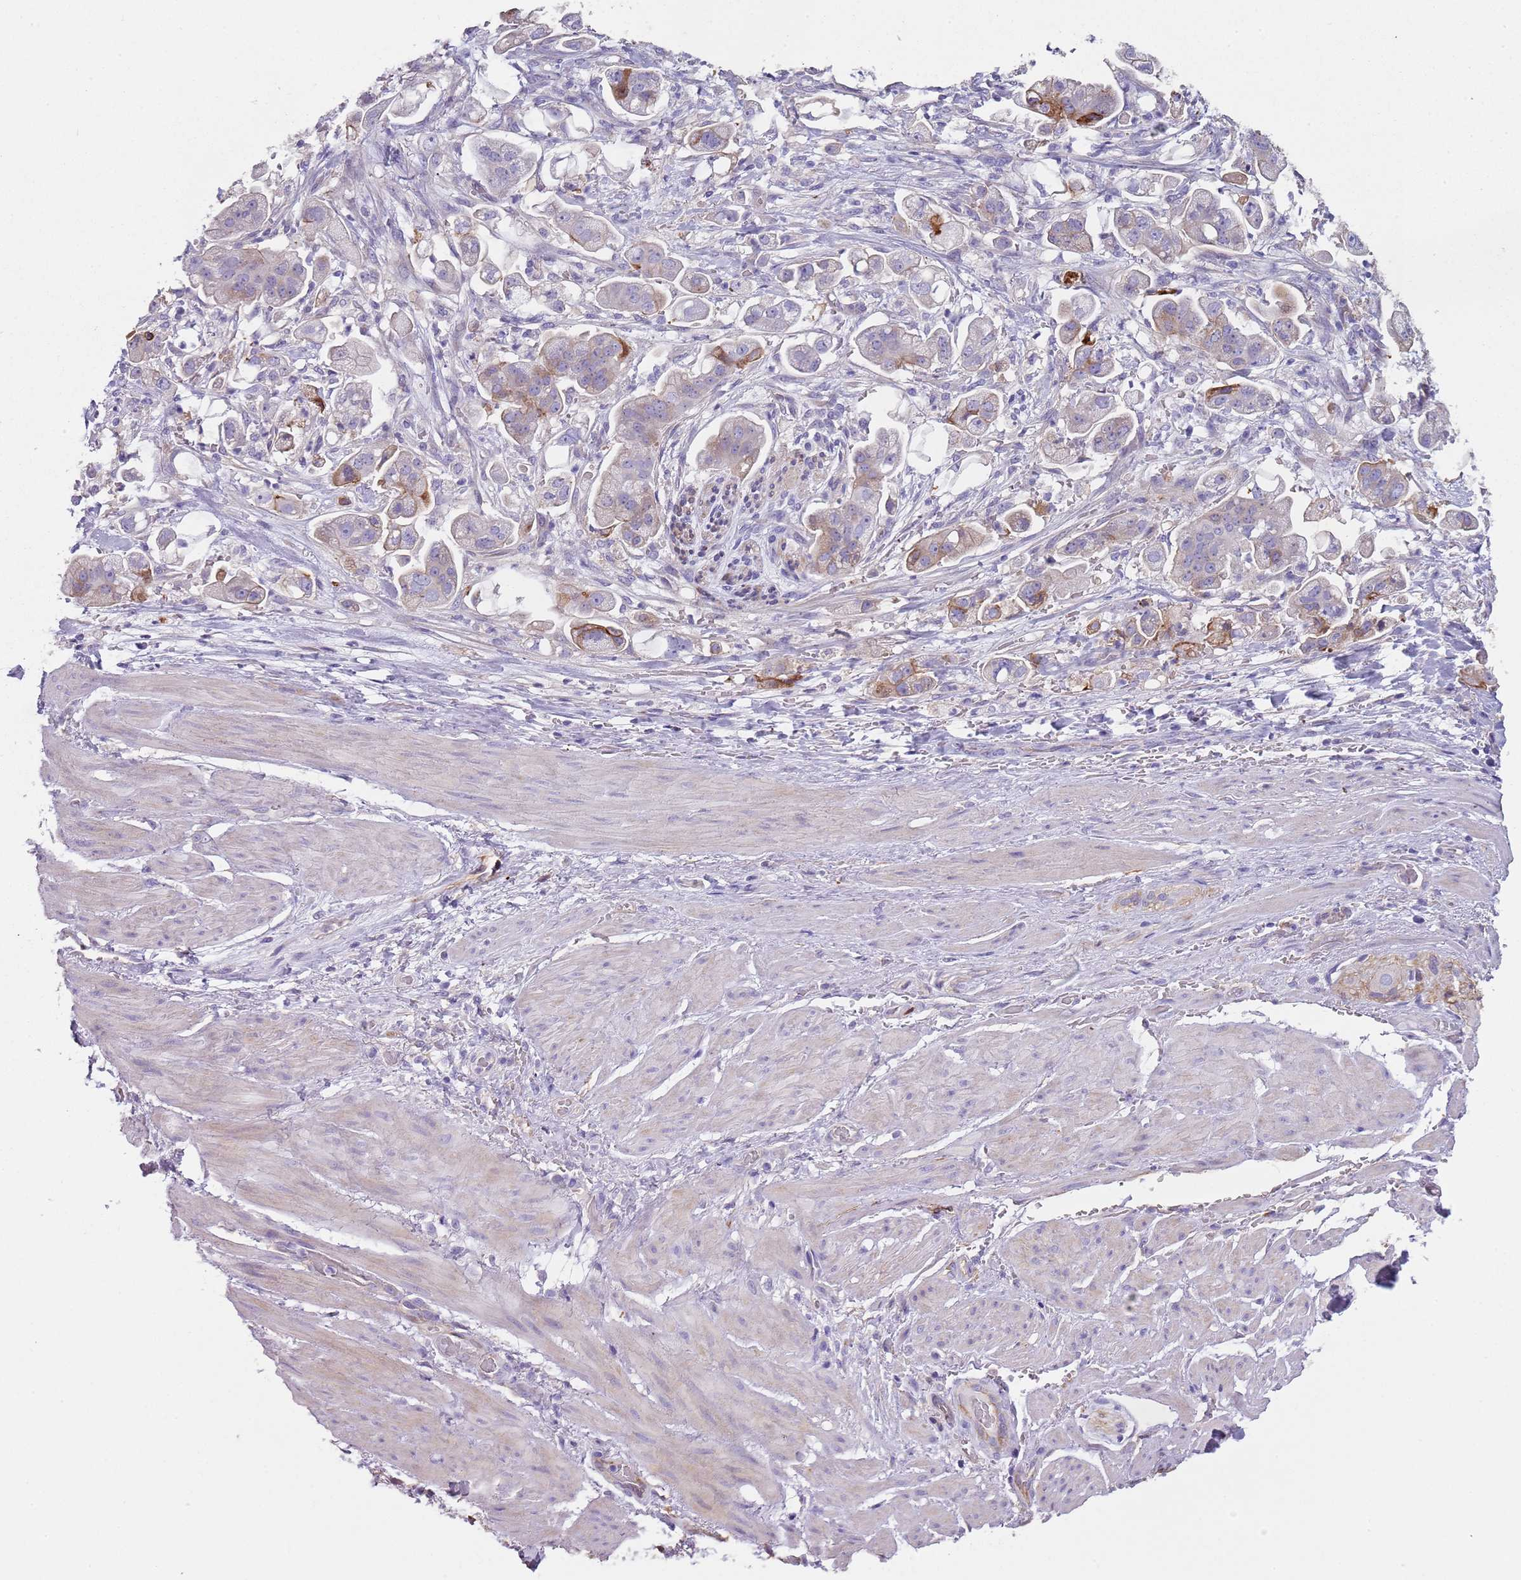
{"staining": {"intensity": "moderate", "quantity": "<25%", "location": "cytoplasmic/membranous"}, "tissue": "stomach cancer", "cell_type": "Tumor cells", "image_type": "cancer", "snomed": [{"axis": "morphology", "description": "Adenocarcinoma, NOS"}, {"axis": "topography", "description": "Stomach"}], "caption": "High-power microscopy captured an immunohistochemistry photomicrograph of adenocarcinoma (stomach), revealing moderate cytoplasmic/membranous staining in approximately <25% of tumor cells. Immunohistochemistry stains the protein in brown and the nuclei are stained blue.", "gene": "NBPF3", "patient": {"sex": "male", "age": 62}}